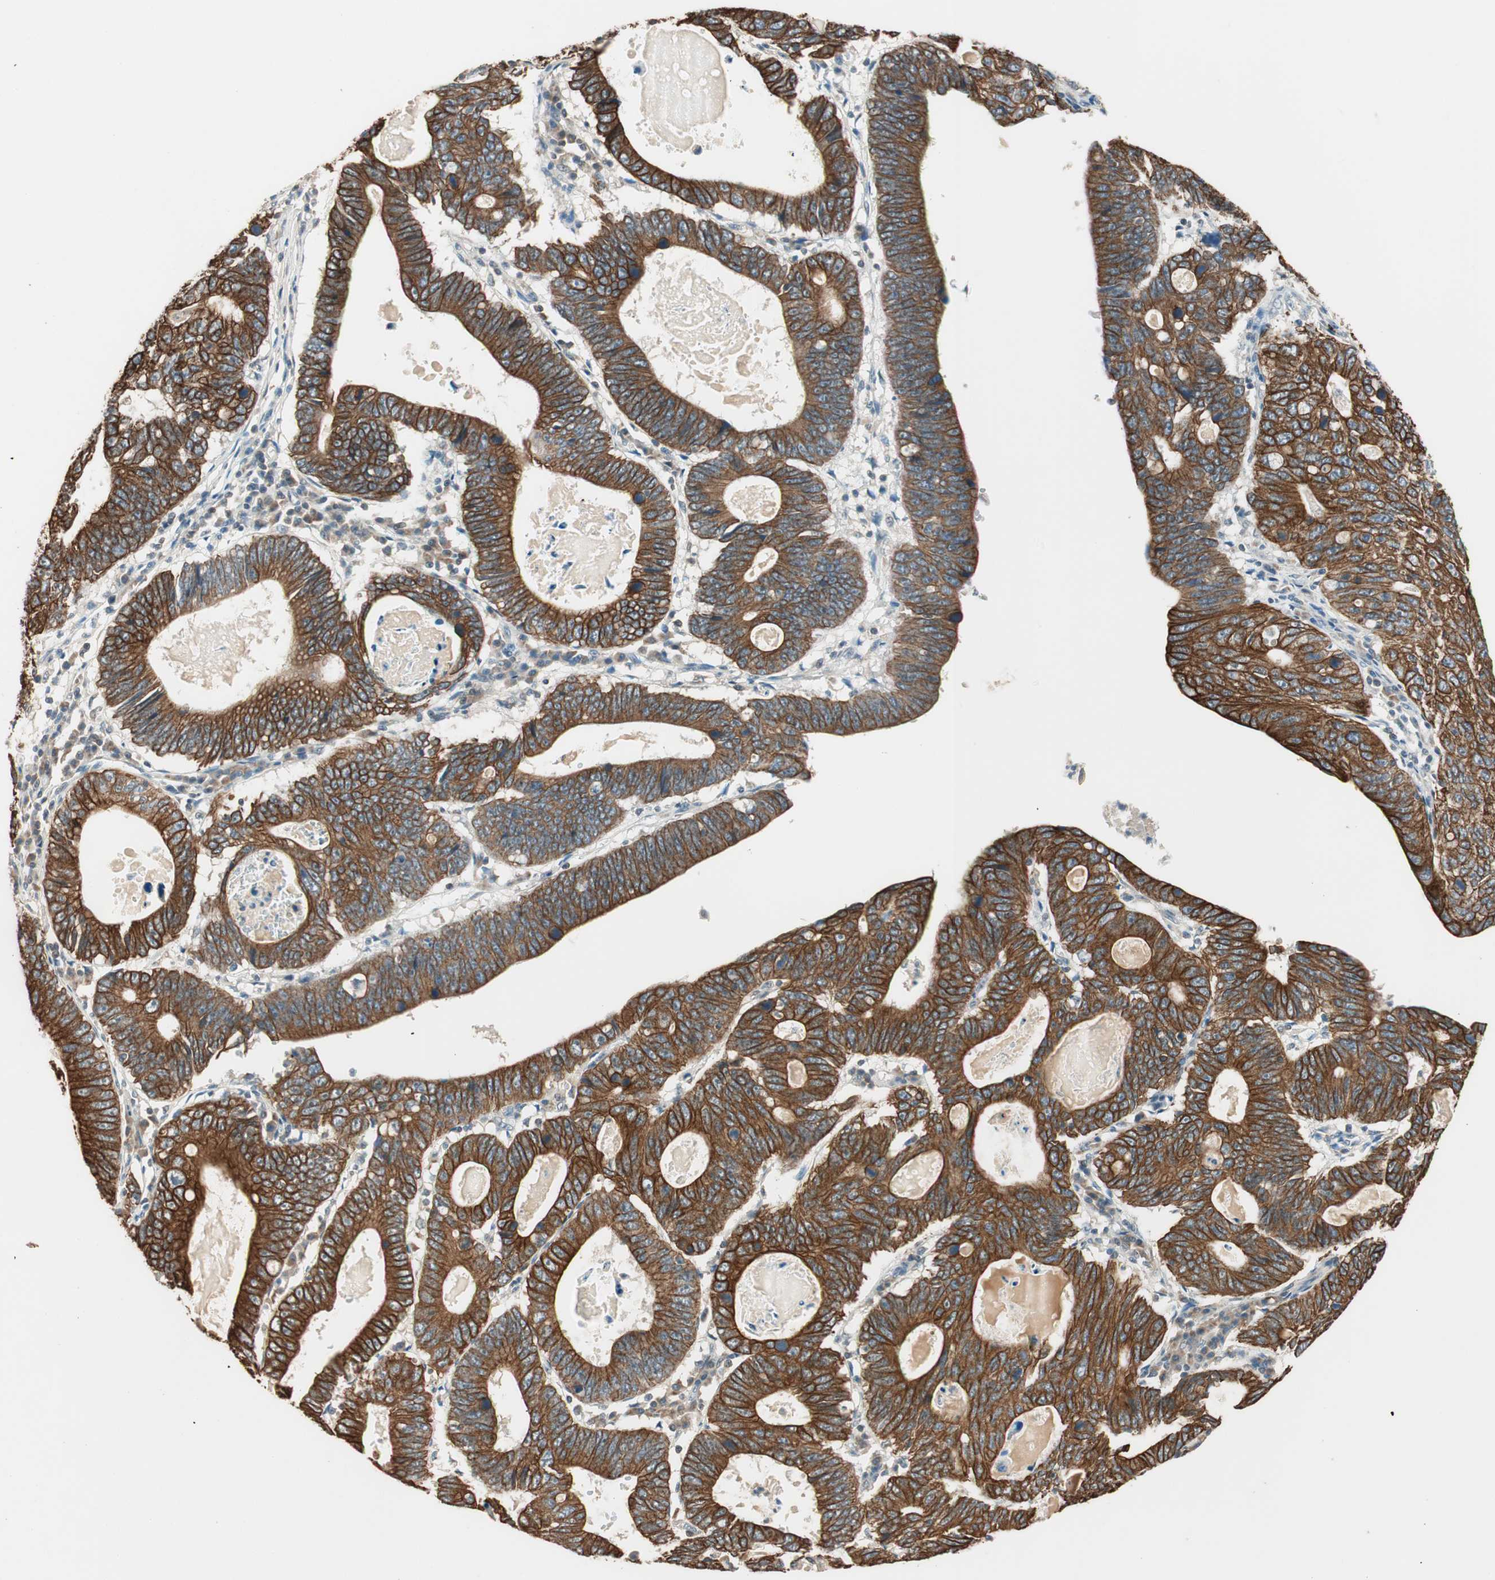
{"staining": {"intensity": "strong", "quantity": ">75%", "location": "cytoplasmic/membranous"}, "tissue": "stomach cancer", "cell_type": "Tumor cells", "image_type": "cancer", "snomed": [{"axis": "morphology", "description": "Adenocarcinoma, NOS"}, {"axis": "topography", "description": "Stomach"}], "caption": "Human stomach adenocarcinoma stained with a protein marker displays strong staining in tumor cells.", "gene": "TRIM21", "patient": {"sex": "male", "age": 59}}